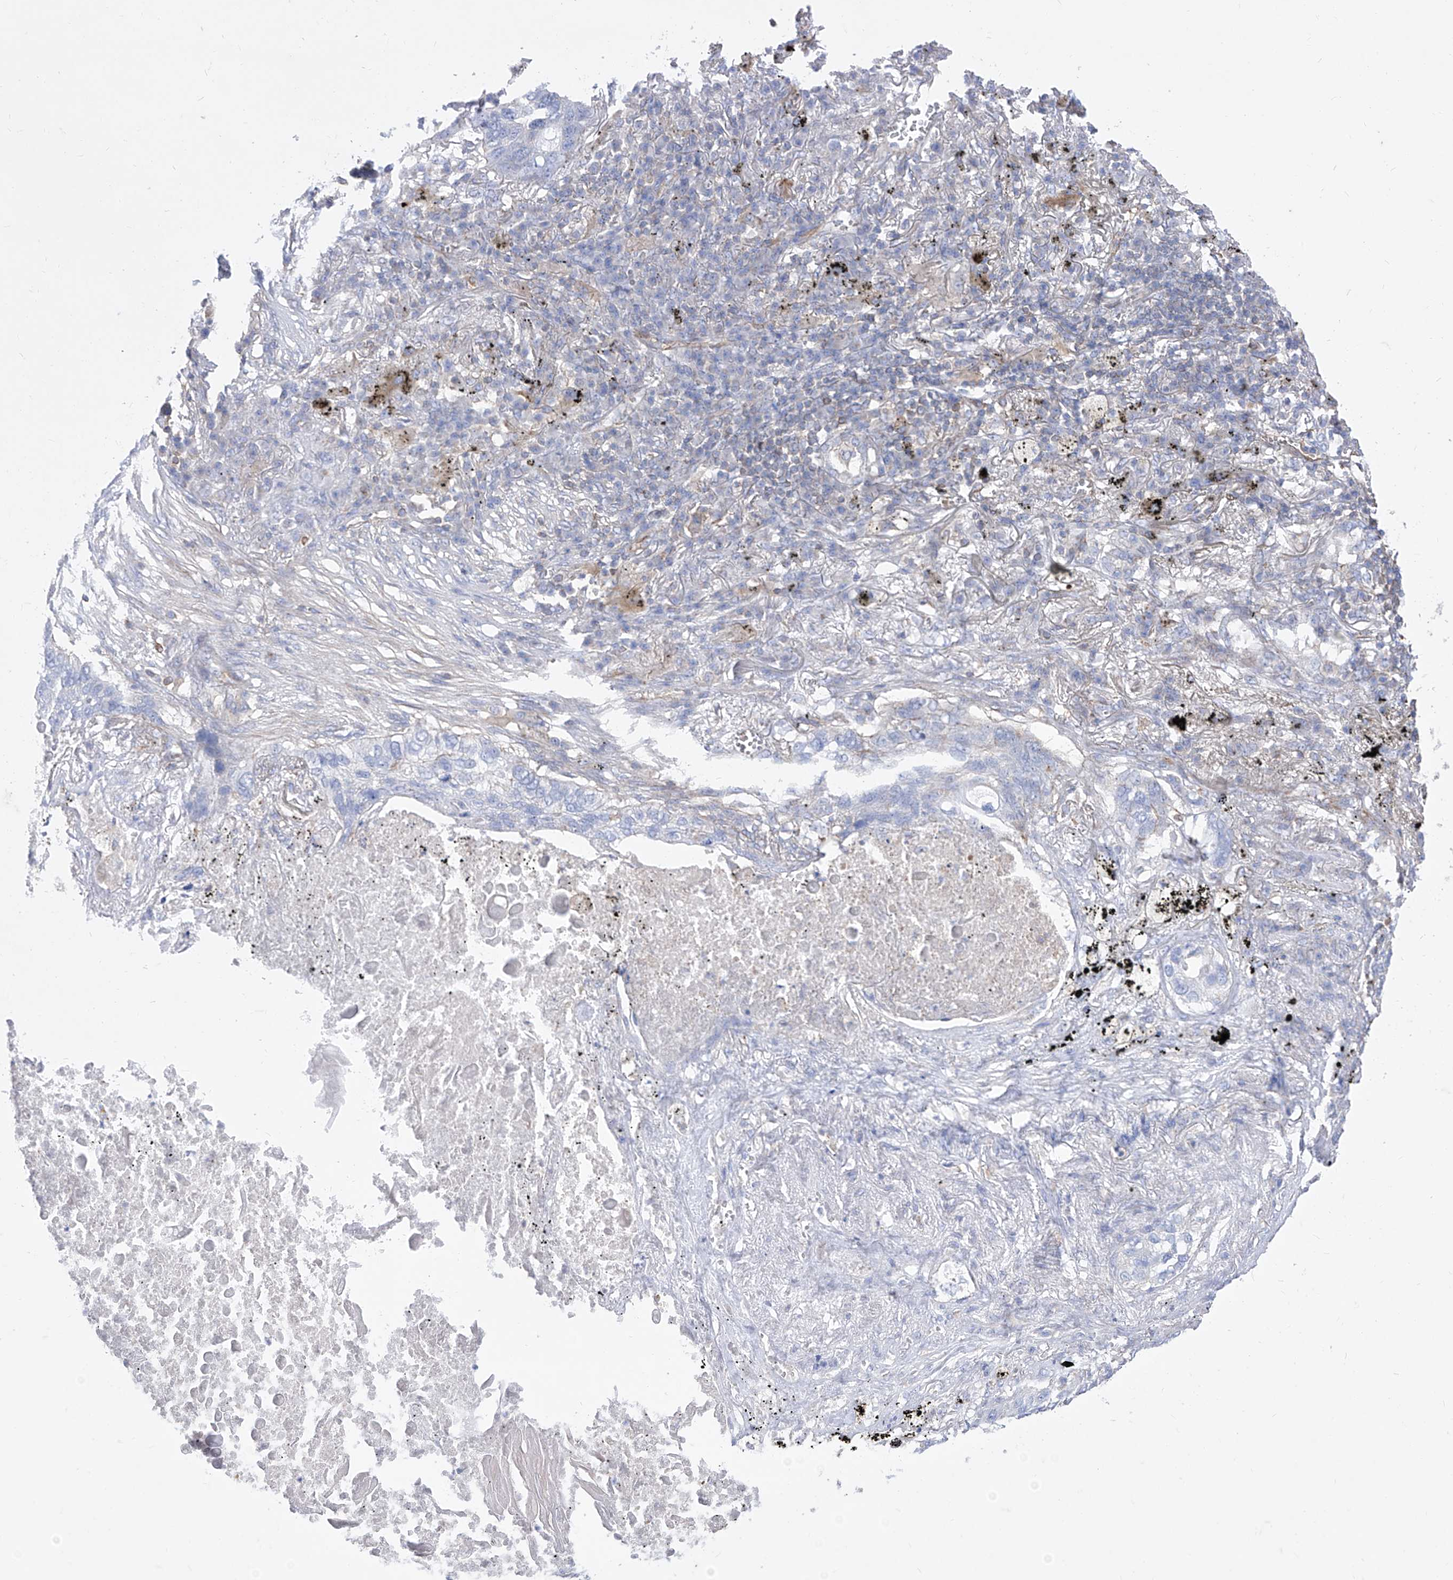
{"staining": {"intensity": "negative", "quantity": "none", "location": "none"}, "tissue": "lung cancer", "cell_type": "Tumor cells", "image_type": "cancer", "snomed": [{"axis": "morphology", "description": "Squamous cell carcinoma, NOS"}, {"axis": "topography", "description": "Lung"}], "caption": "Protein analysis of squamous cell carcinoma (lung) reveals no significant expression in tumor cells.", "gene": "C1orf74", "patient": {"sex": "female", "age": 63}}